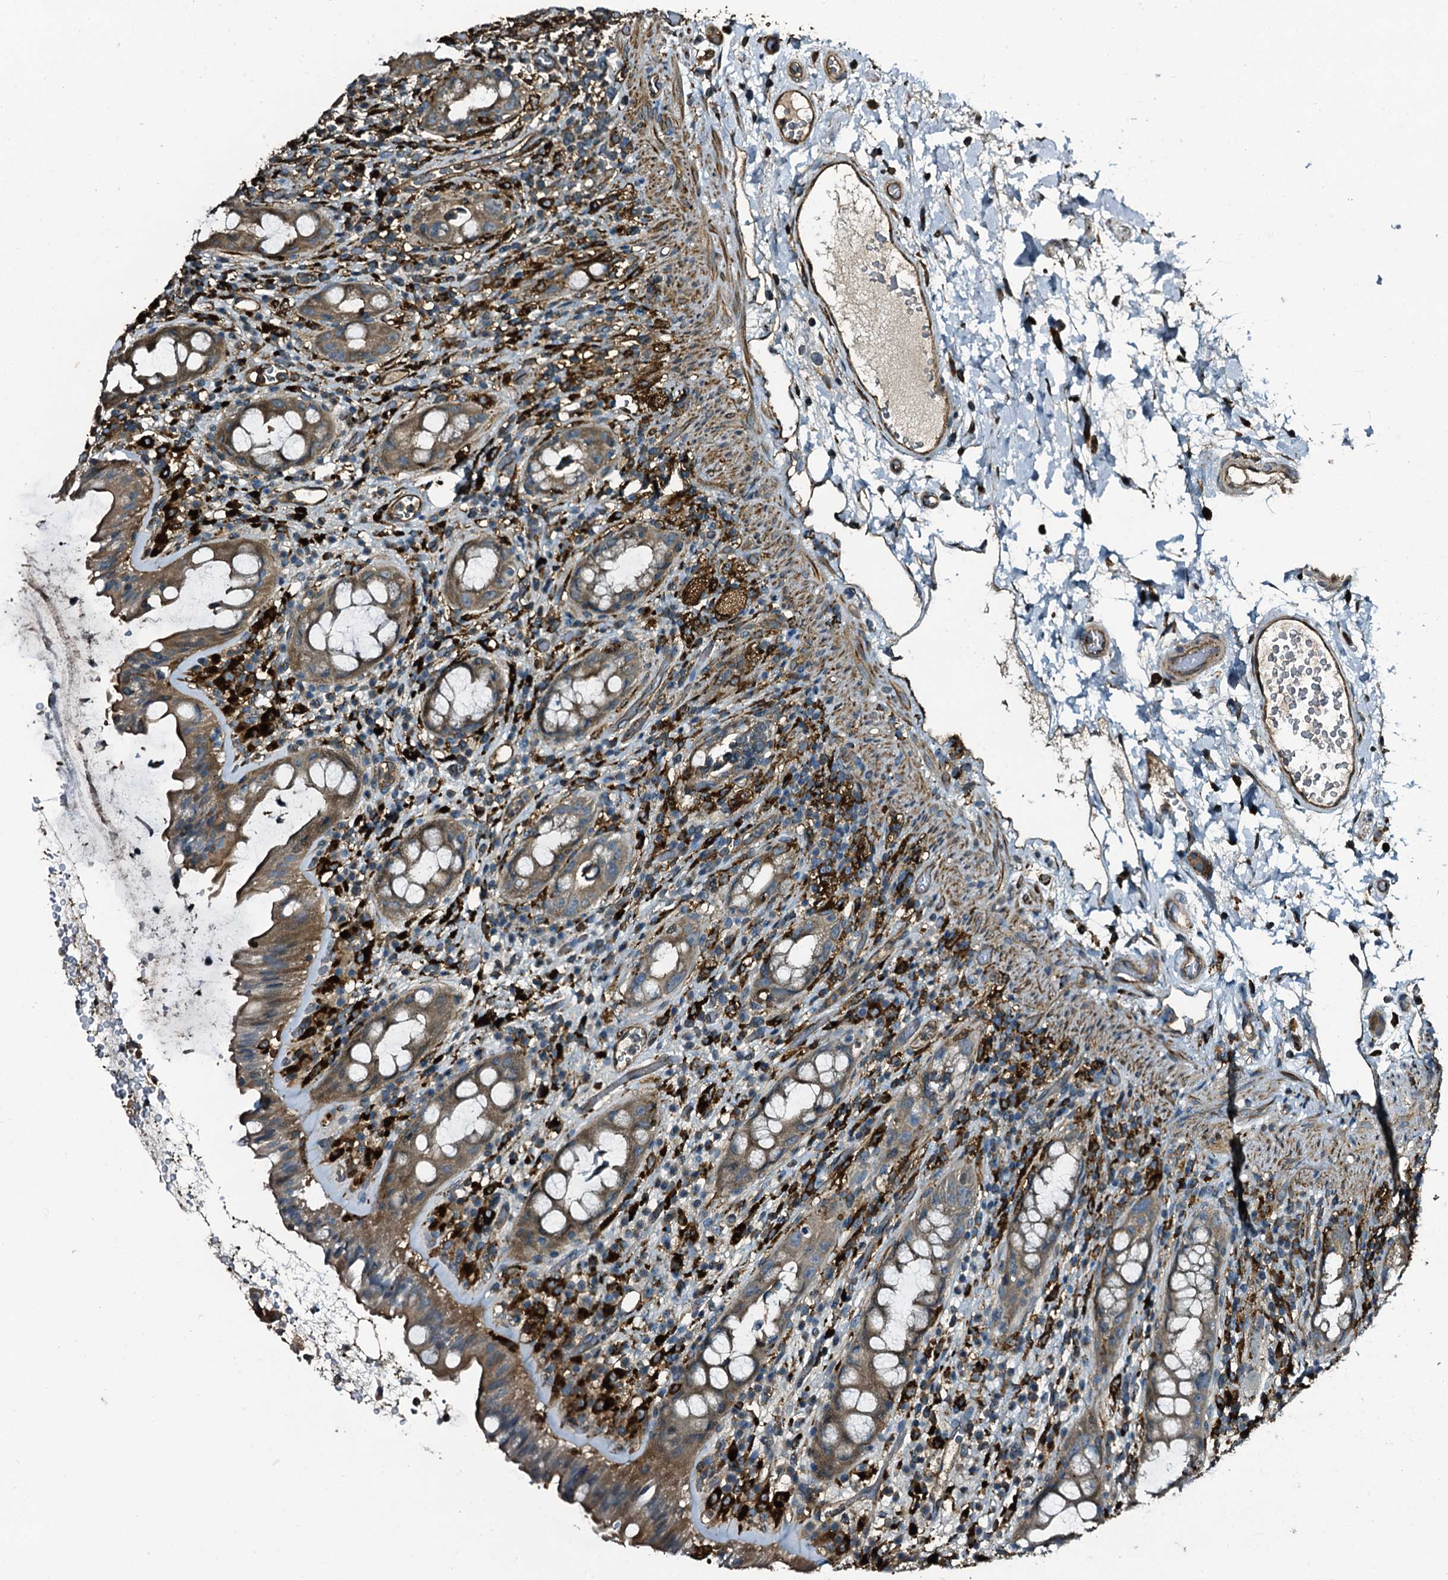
{"staining": {"intensity": "moderate", "quantity": ">75%", "location": "cytoplasmic/membranous"}, "tissue": "rectum", "cell_type": "Glandular cells", "image_type": "normal", "snomed": [{"axis": "morphology", "description": "Normal tissue, NOS"}, {"axis": "topography", "description": "Rectum"}], "caption": "Normal rectum exhibits moderate cytoplasmic/membranous positivity in approximately >75% of glandular cells.", "gene": "TPGS2", "patient": {"sex": "female", "age": 57}}